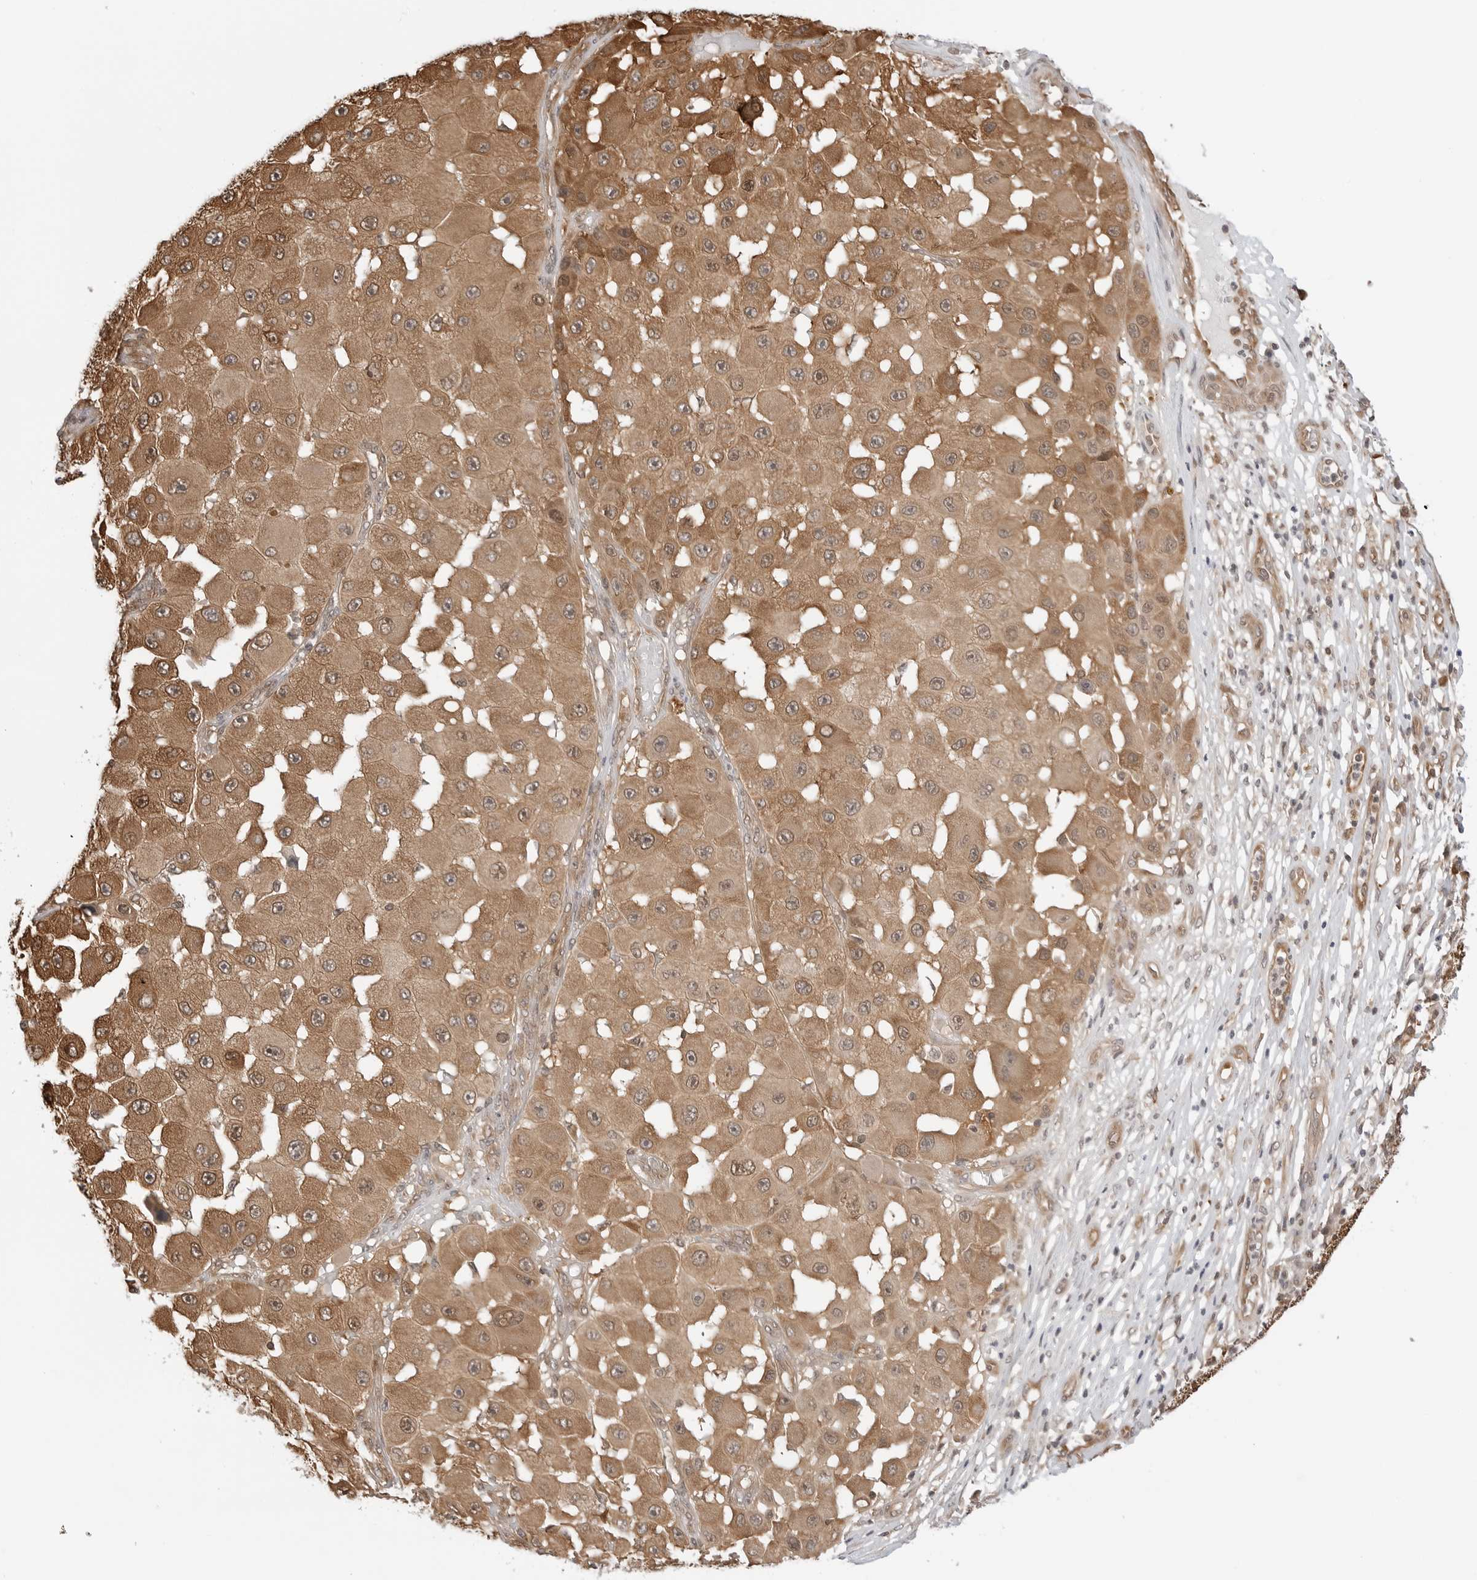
{"staining": {"intensity": "moderate", "quantity": ">75%", "location": "cytoplasmic/membranous"}, "tissue": "melanoma", "cell_type": "Tumor cells", "image_type": "cancer", "snomed": [{"axis": "morphology", "description": "Malignant melanoma, NOS"}, {"axis": "topography", "description": "Skin"}], "caption": "The photomicrograph reveals a brown stain indicating the presence of a protein in the cytoplasmic/membranous of tumor cells in melanoma. Using DAB (3,3'-diaminobenzidine) (brown) and hematoxylin (blue) stains, captured at high magnification using brightfield microscopy.", "gene": "NUDC", "patient": {"sex": "female", "age": 81}}